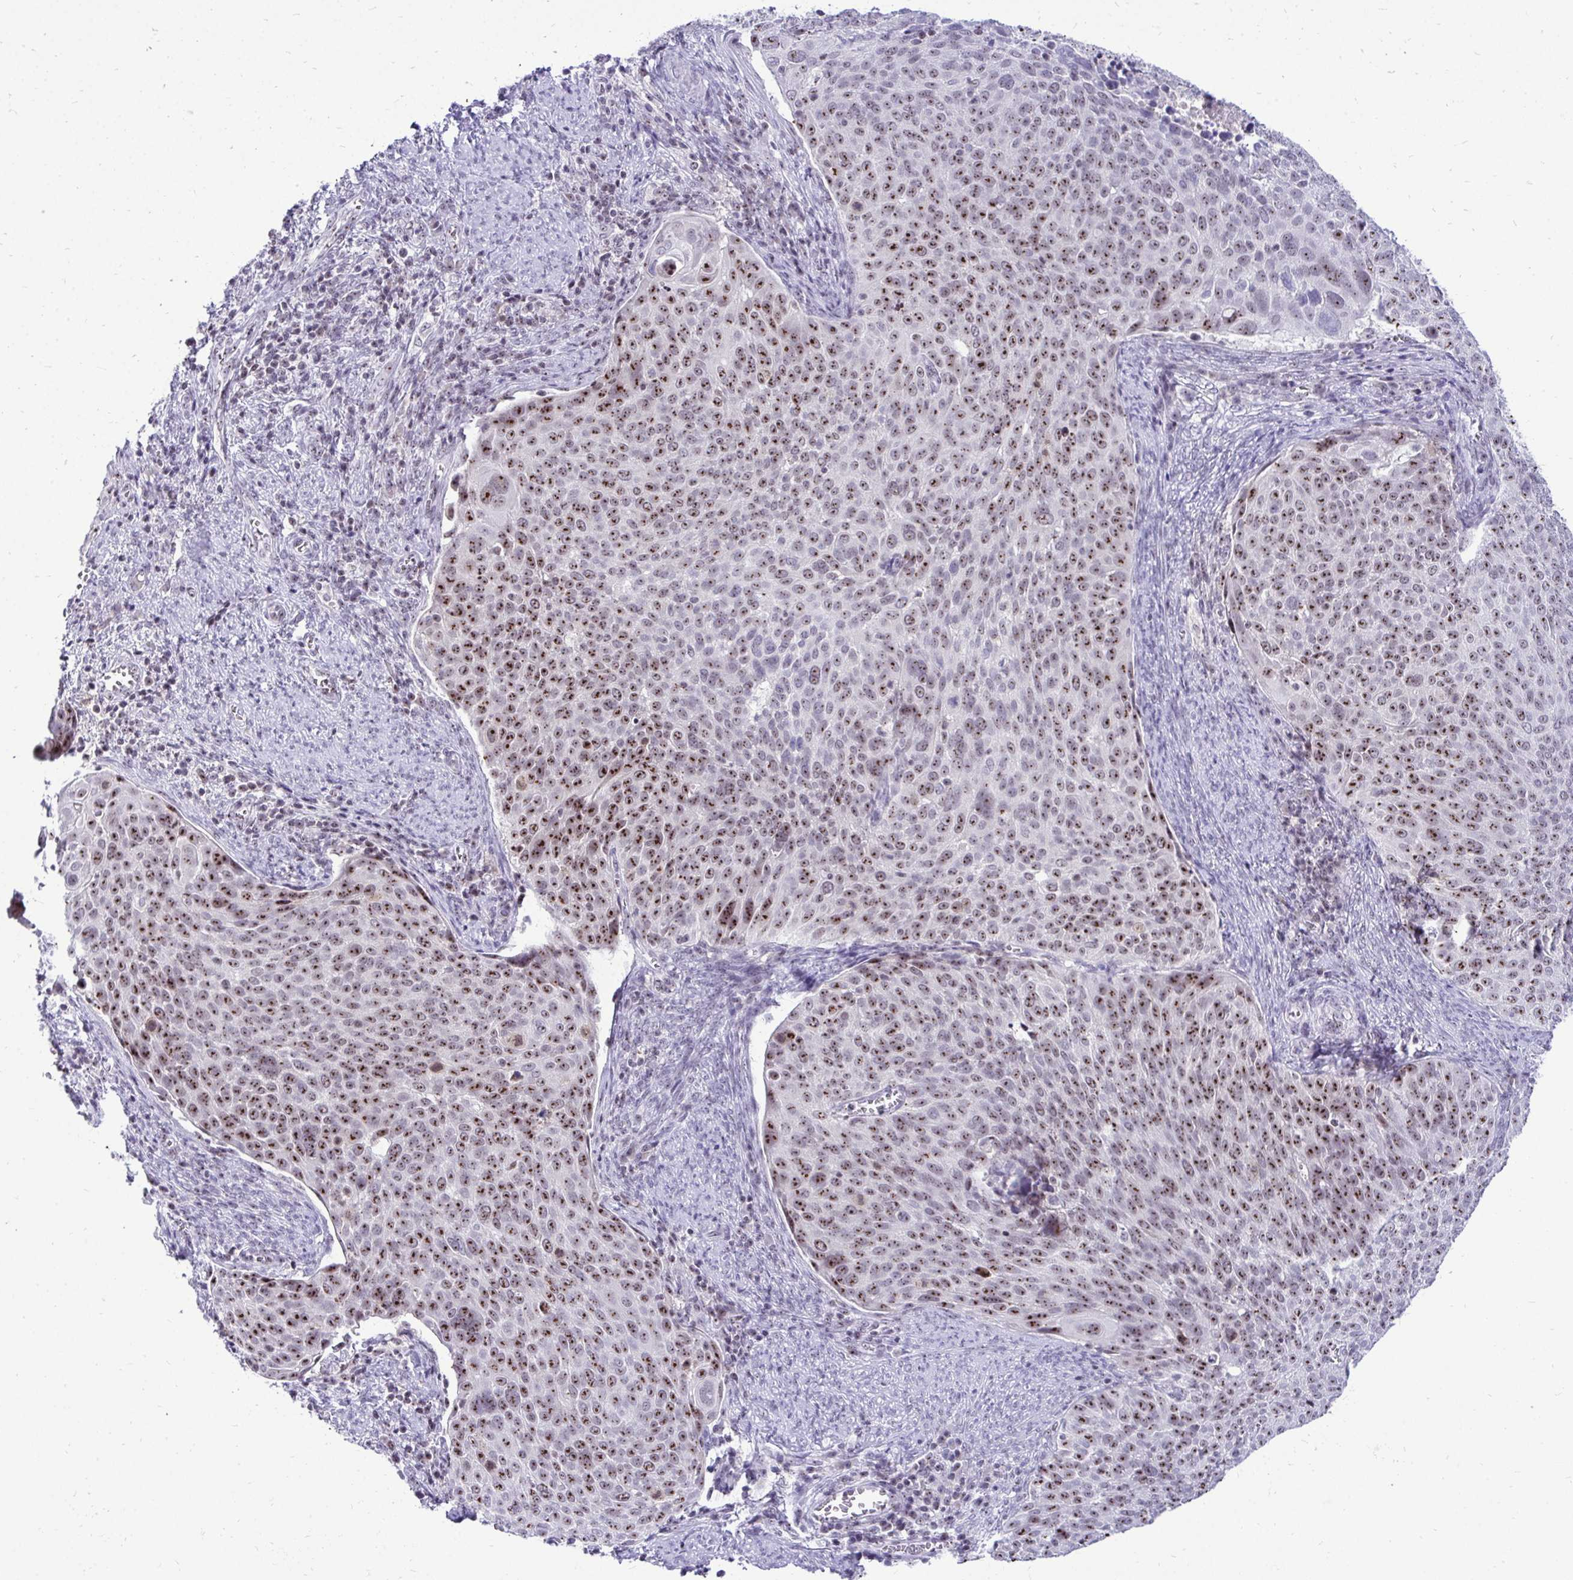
{"staining": {"intensity": "moderate", "quantity": "25%-75%", "location": "nuclear"}, "tissue": "cervical cancer", "cell_type": "Tumor cells", "image_type": "cancer", "snomed": [{"axis": "morphology", "description": "Squamous cell carcinoma, NOS"}, {"axis": "topography", "description": "Cervix"}], "caption": "Squamous cell carcinoma (cervical) tissue demonstrates moderate nuclear expression in about 25%-75% of tumor cells, visualized by immunohistochemistry. (DAB (3,3'-diaminobenzidine) = brown stain, brightfield microscopy at high magnification).", "gene": "NIFK", "patient": {"sex": "female", "age": 39}}